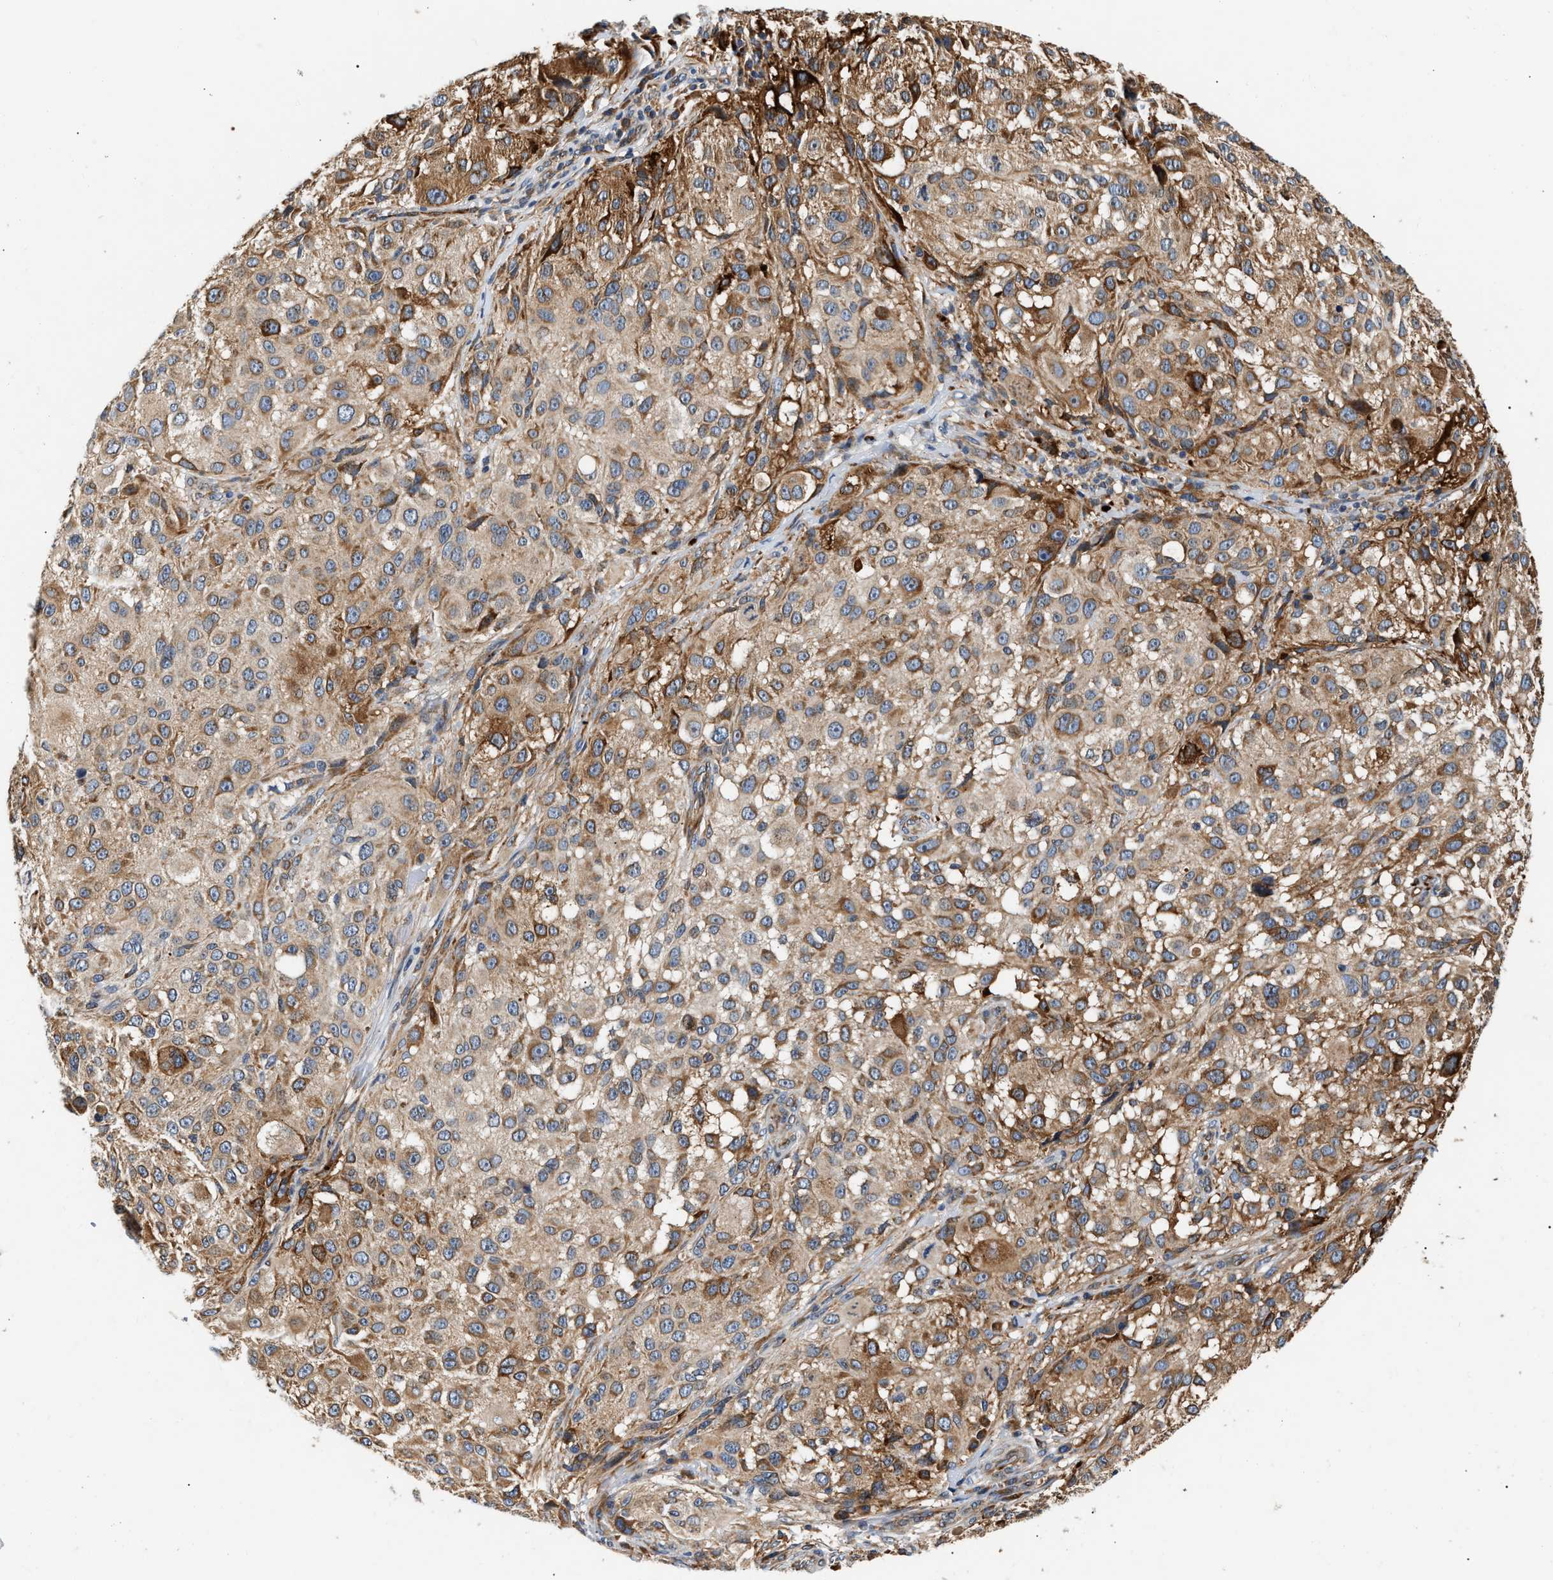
{"staining": {"intensity": "moderate", "quantity": ">75%", "location": "cytoplasmic/membranous"}, "tissue": "melanoma", "cell_type": "Tumor cells", "image_type": "cancer", "snomed": [{"axis": "morphology", "description": "Necrosis, NOS"}, {"axis": "morphology", "description": "Malignant melanoma, NOS"}, {"axis": "topography", "description": "Skin"}], "caption": "There is medium levels of moderate cytoplasmic/membranous positivity in tumor cells of melanoma, as demonstrated by immunohistochemical staining (brown color).", "gene": "IFT74", "patient": {"sex": "female", "age": 87}}